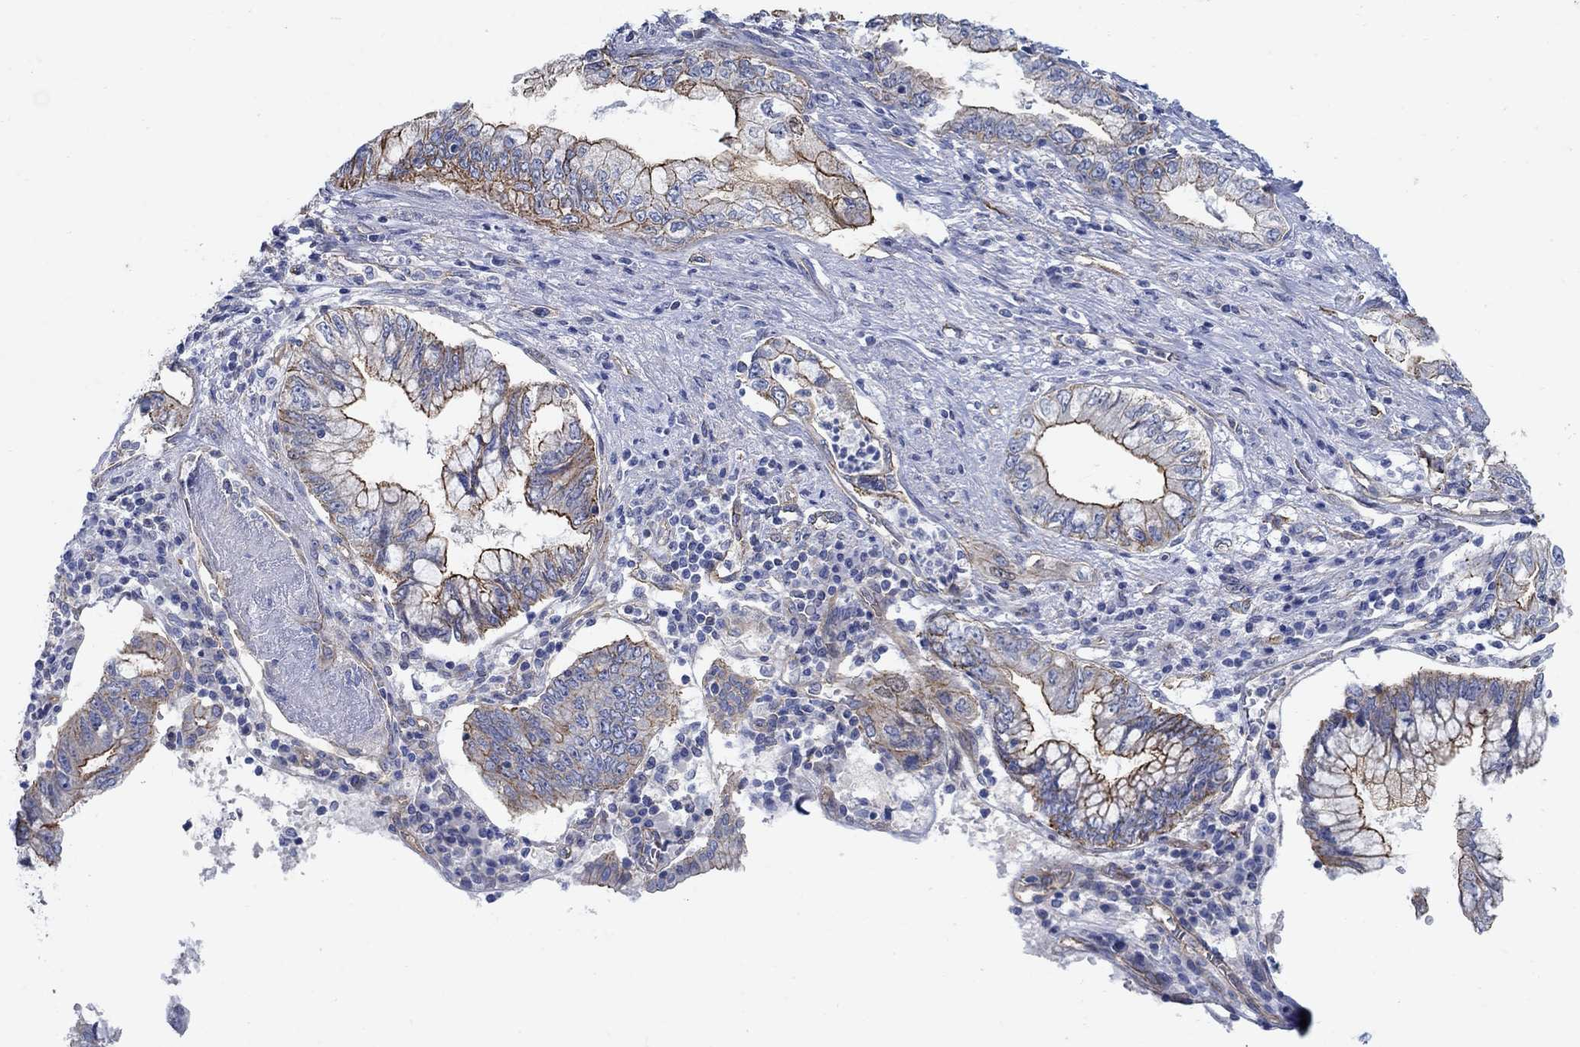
{"staining": {"intensity": "strong", "quantity": "<25%", "location": "cytoplasmic/membranous"}, "tissue": "pancreatic cancer", "cell_type": "Tumor cells", "image_type": "cancer", "snomed": [{"axis": "morphology", "description": "Adenocarcinoma, NOS"}, {"axis": "topography", "description": "Pancreas"}], "caption": "Tumor cells demonstrate medium levels of strong cytoplasmic/membranous positivity in about <25% of cells in adenocarcinoma (pancreatic).", "gene": "TMEM198", "patient": {"sex": "female", "age": 73}}